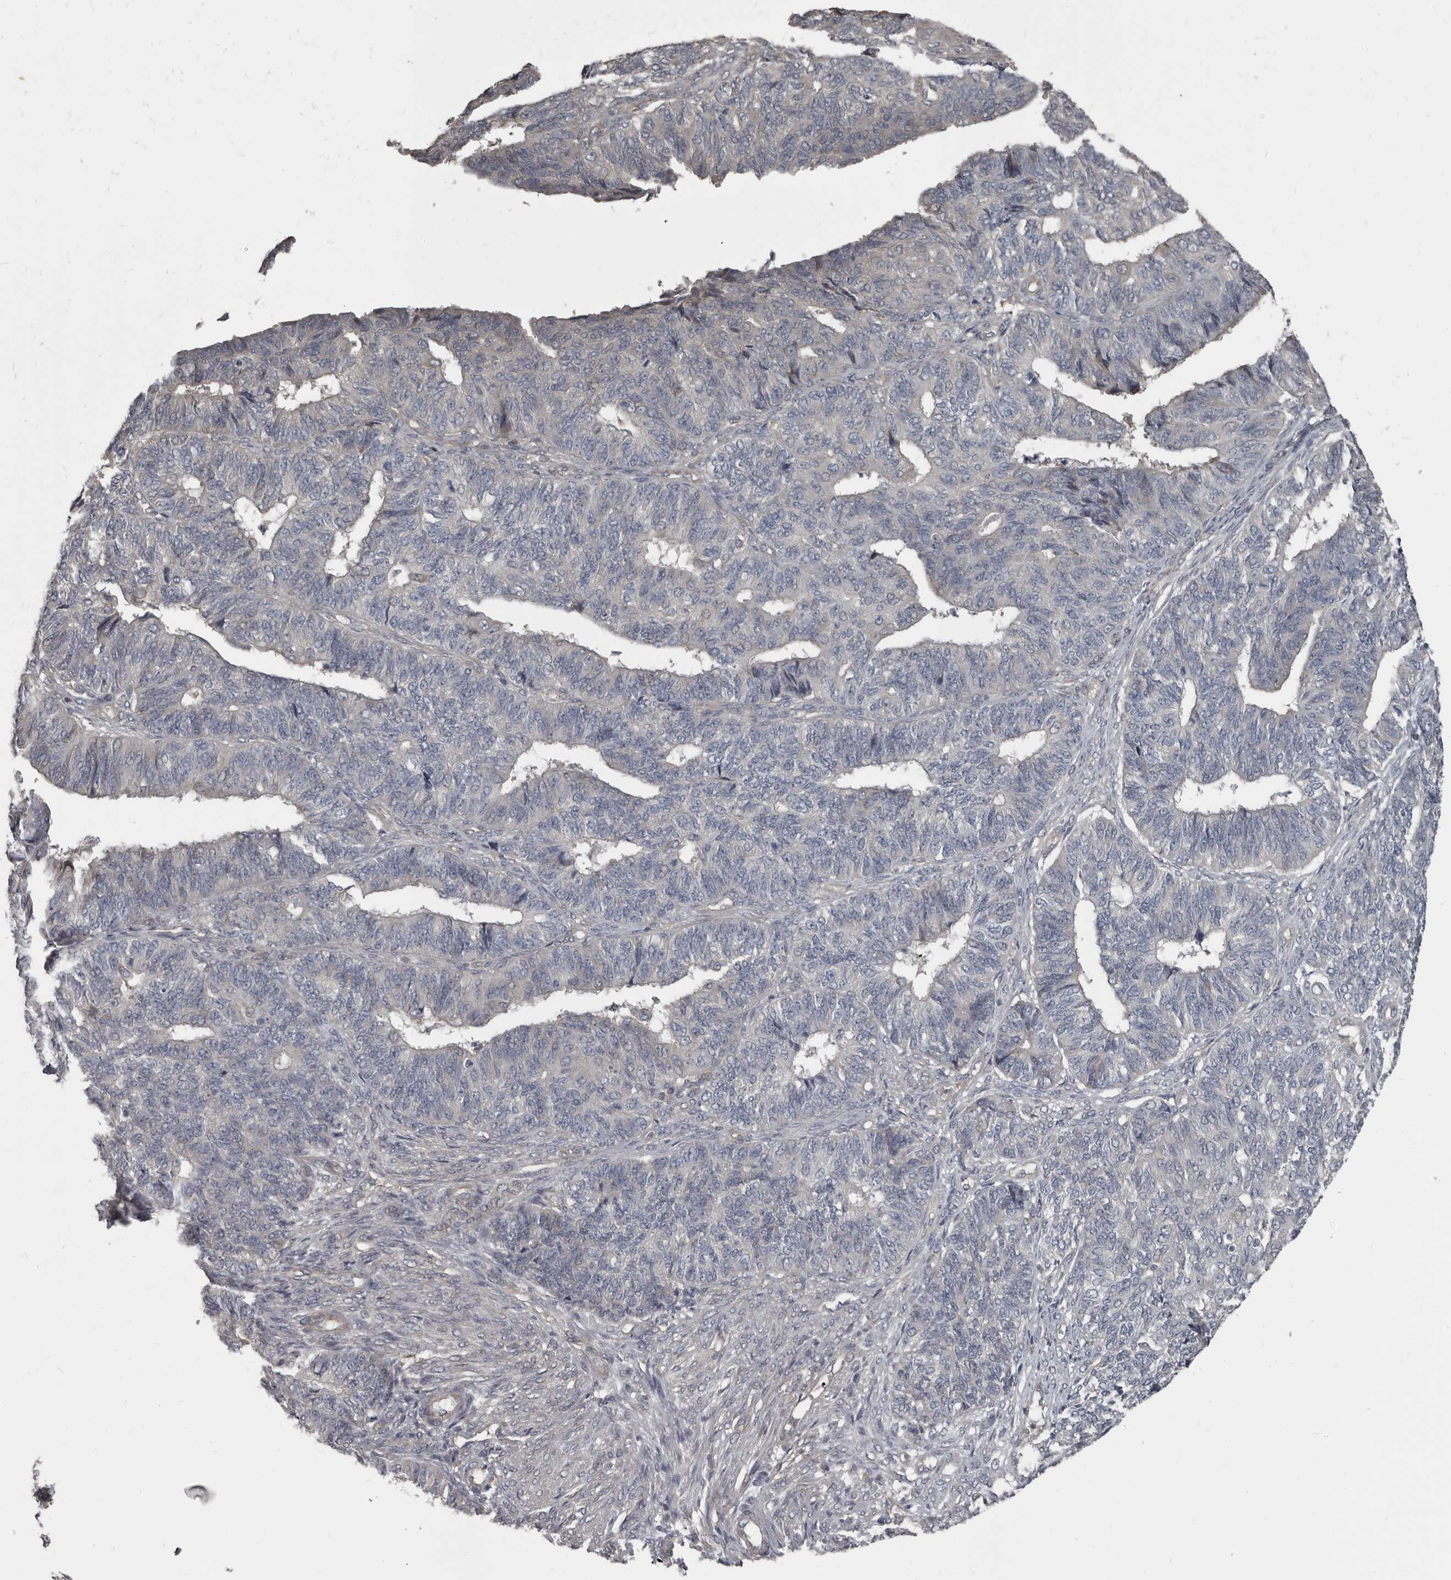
{"staining": {"intensity": "negative", "quantity": "none", "location": "none"}, "tissue": "endometrial cancer", "cell_type": "Tumor cells", "image_type": "cancer", "snomed": [{"axis": "morphology", "description": "Adenocarcinoma, NOS"}, {"axis": "topography", "description": "Endometrium"}], "caption": "A high-resolution histopathology image shows immunohistochemistry staining of endometrial adenocarcinoma, which shows no significant positivity in tumor cells.", "gene": "CA6", "patient": {"sex": "female", "age": 32}}